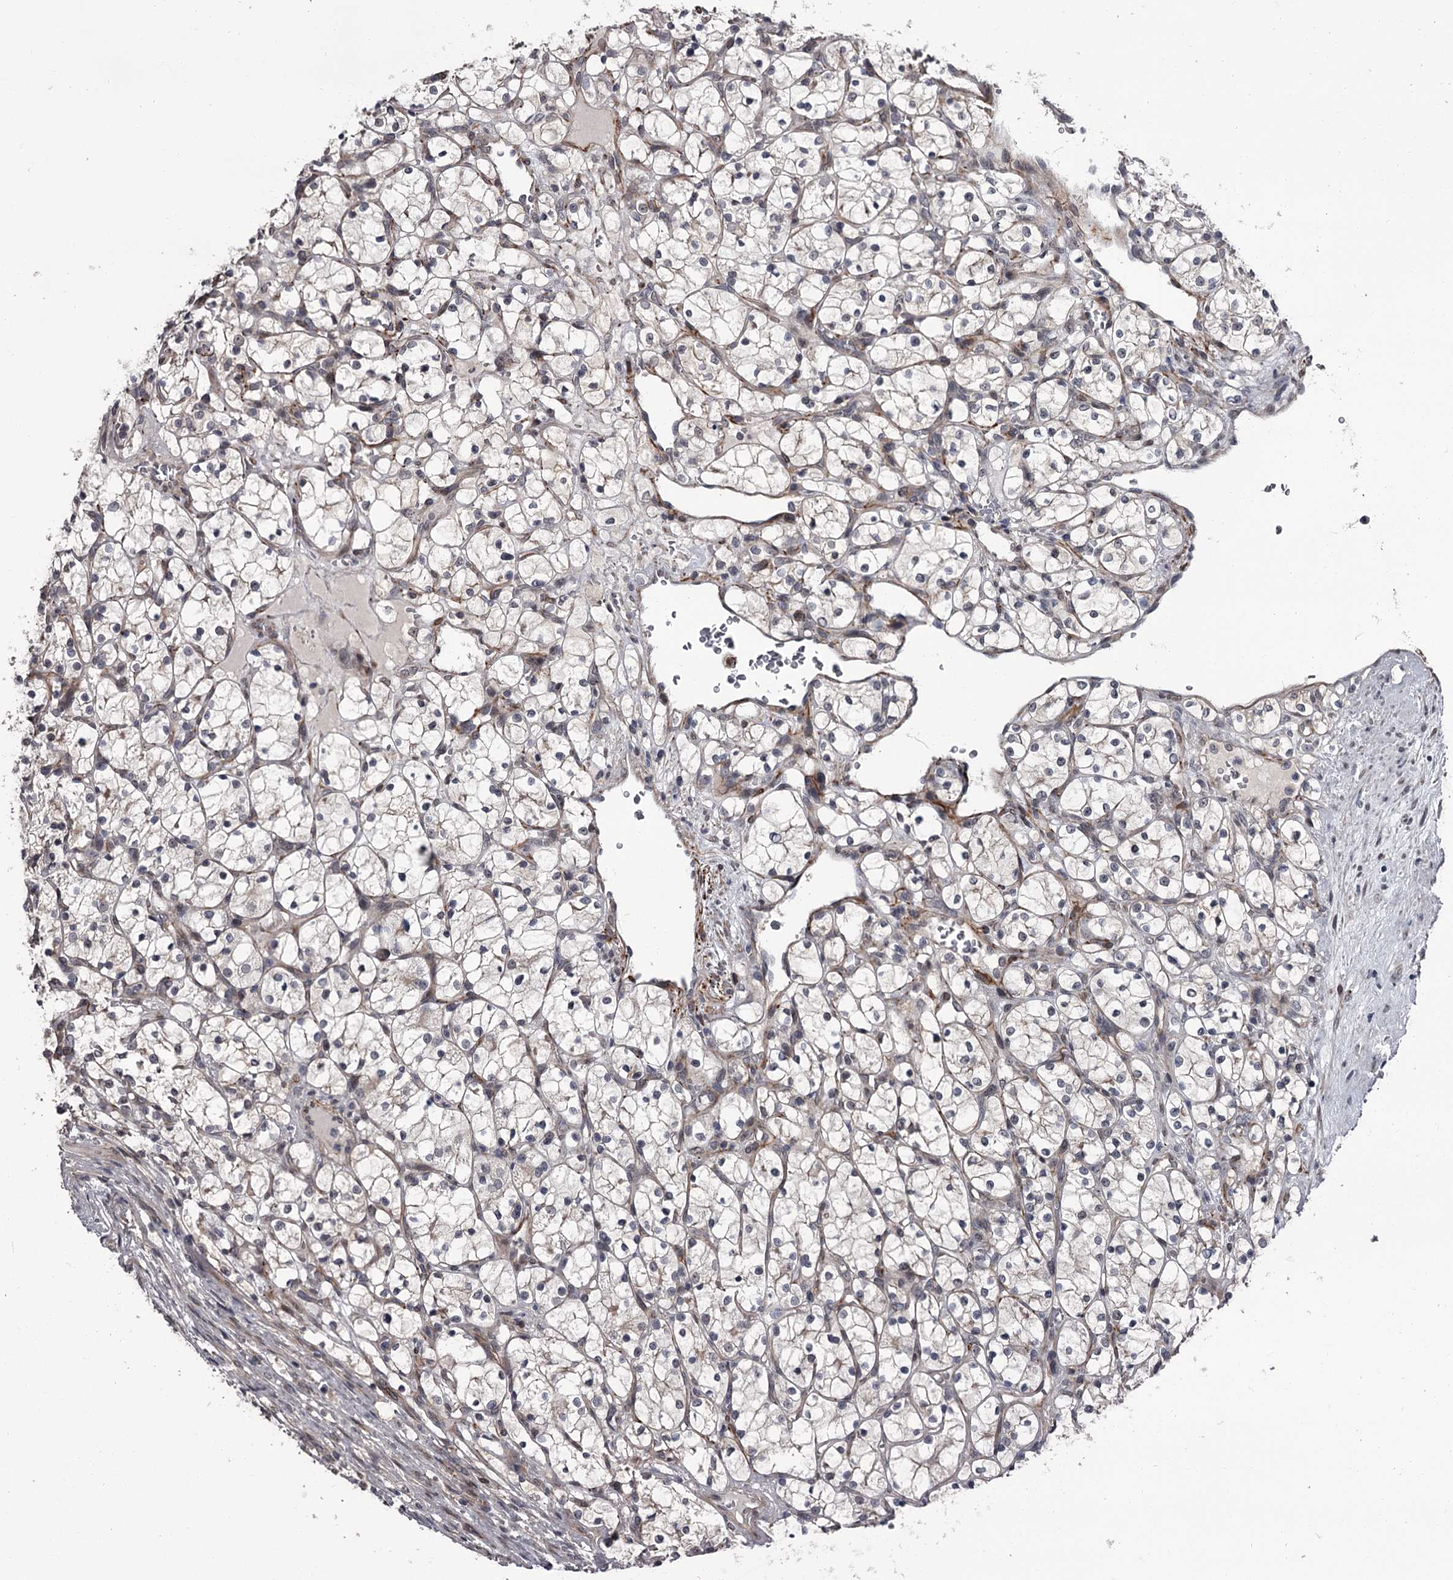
{"staining": {"intensity": "negative", "quantity": "none", "location": "none"}, "tissue": "renal cancer", "cell_type": "Tumor cells", "image_type": "cancer", "snomed": [{"axis": "morphology", "description": "Adenocarcinoma, NOS"}, {"axis": "topography", "description": "Kidney"}], "caption": "Tumor cells show no significant protein expression in renal cancer (adenocarcinoma).", "gene": "PRPF40B", "patient": {"sex": "female", "age": 69}}